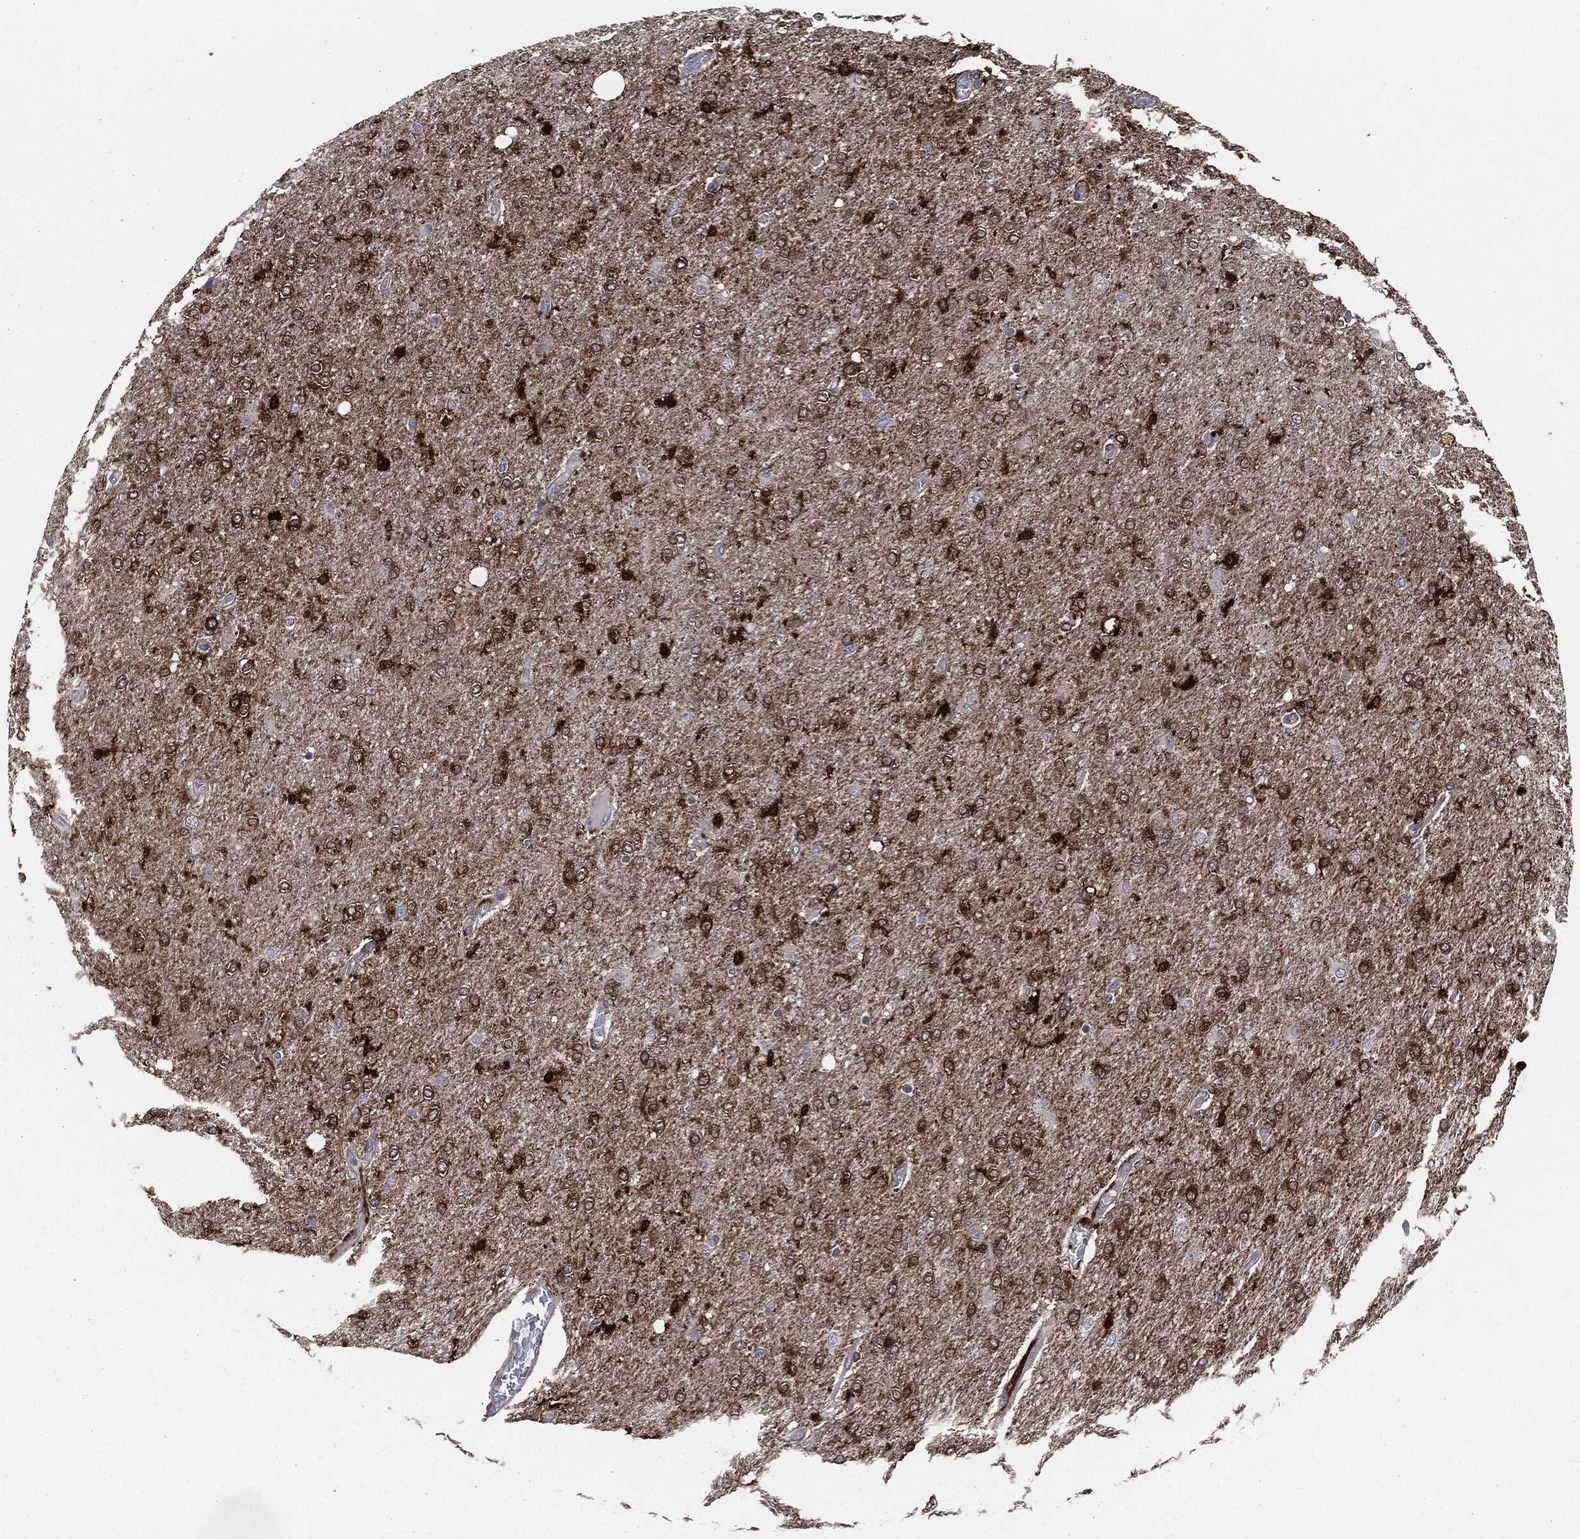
{"staining": {"intensity": "strong", "quantity": "25%-75%", "location": "cytoplasmic/membranous"}, "tissue": "glioma", "cell_type": "Tumor cells", "image_type": "cancer", "snomed": [{"axis": "morphology", "description": "Glioma, malignant, High grade"}, {"axis": "topography", "description": "Cerebral cortex"}], "caption": "Protein staining of malignant glioma (high-grade) tissue displays strong cytoplasmic/membranous positivity in about 25%-75% of tumor cells. The protein of interest is shown in brown color, while the nuclei are stained blue.", "gene": "TMEM11", "patient": {"sex": "male", "age": 70}}